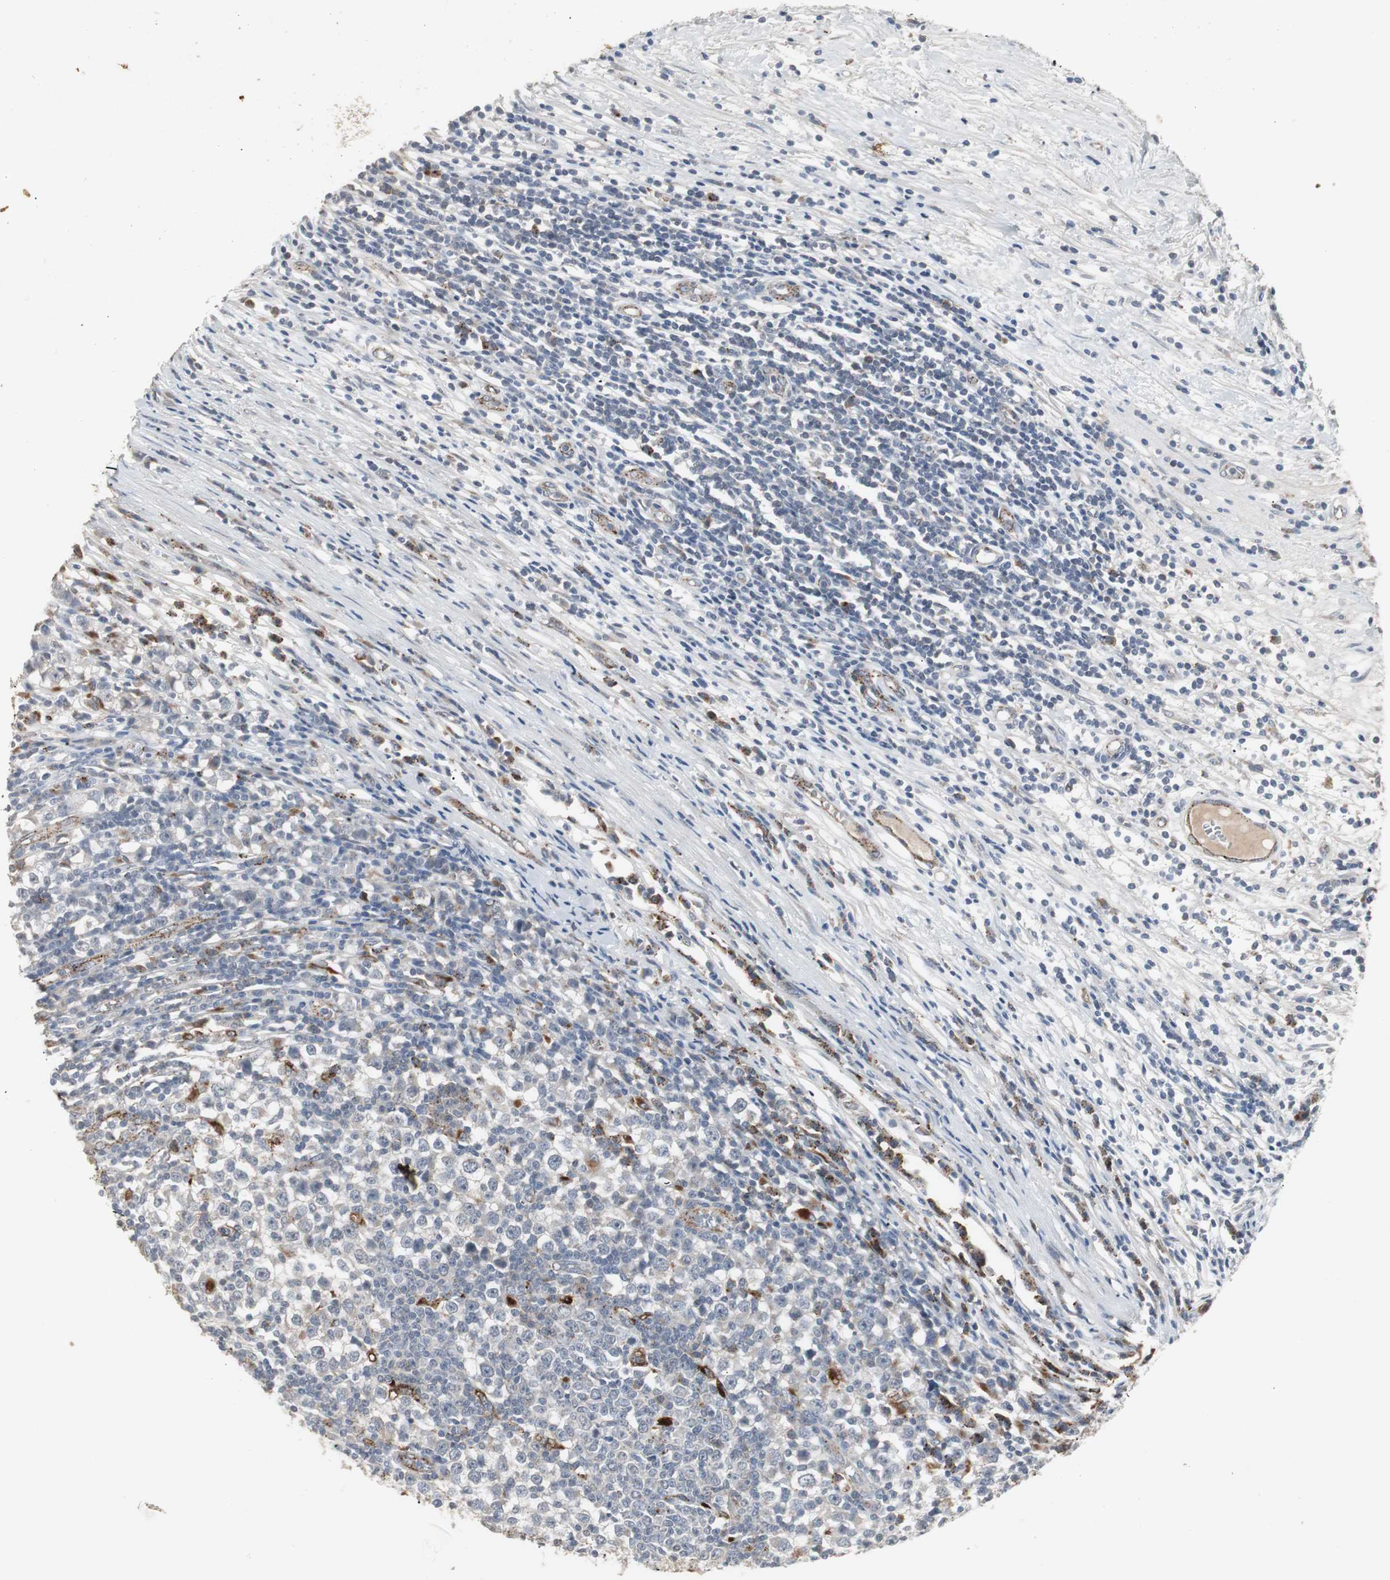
{"staining": {"intensity": "negative", "quantity": "none", "location": "none"}, "tissue": "testis cancer", "cell_type": "Tumor cells", "image_type": "cancer", "snomed": [{"axis": "morphology", "description": "Seminoma, NOS"}, {"axis": "topography", "description": "Testis"}], "caption": "Tumor cells show no significant protein staining in testis cancer (seminoma).", "gene": "GBA1", "patient": {"sex": "male", "age": 65}}